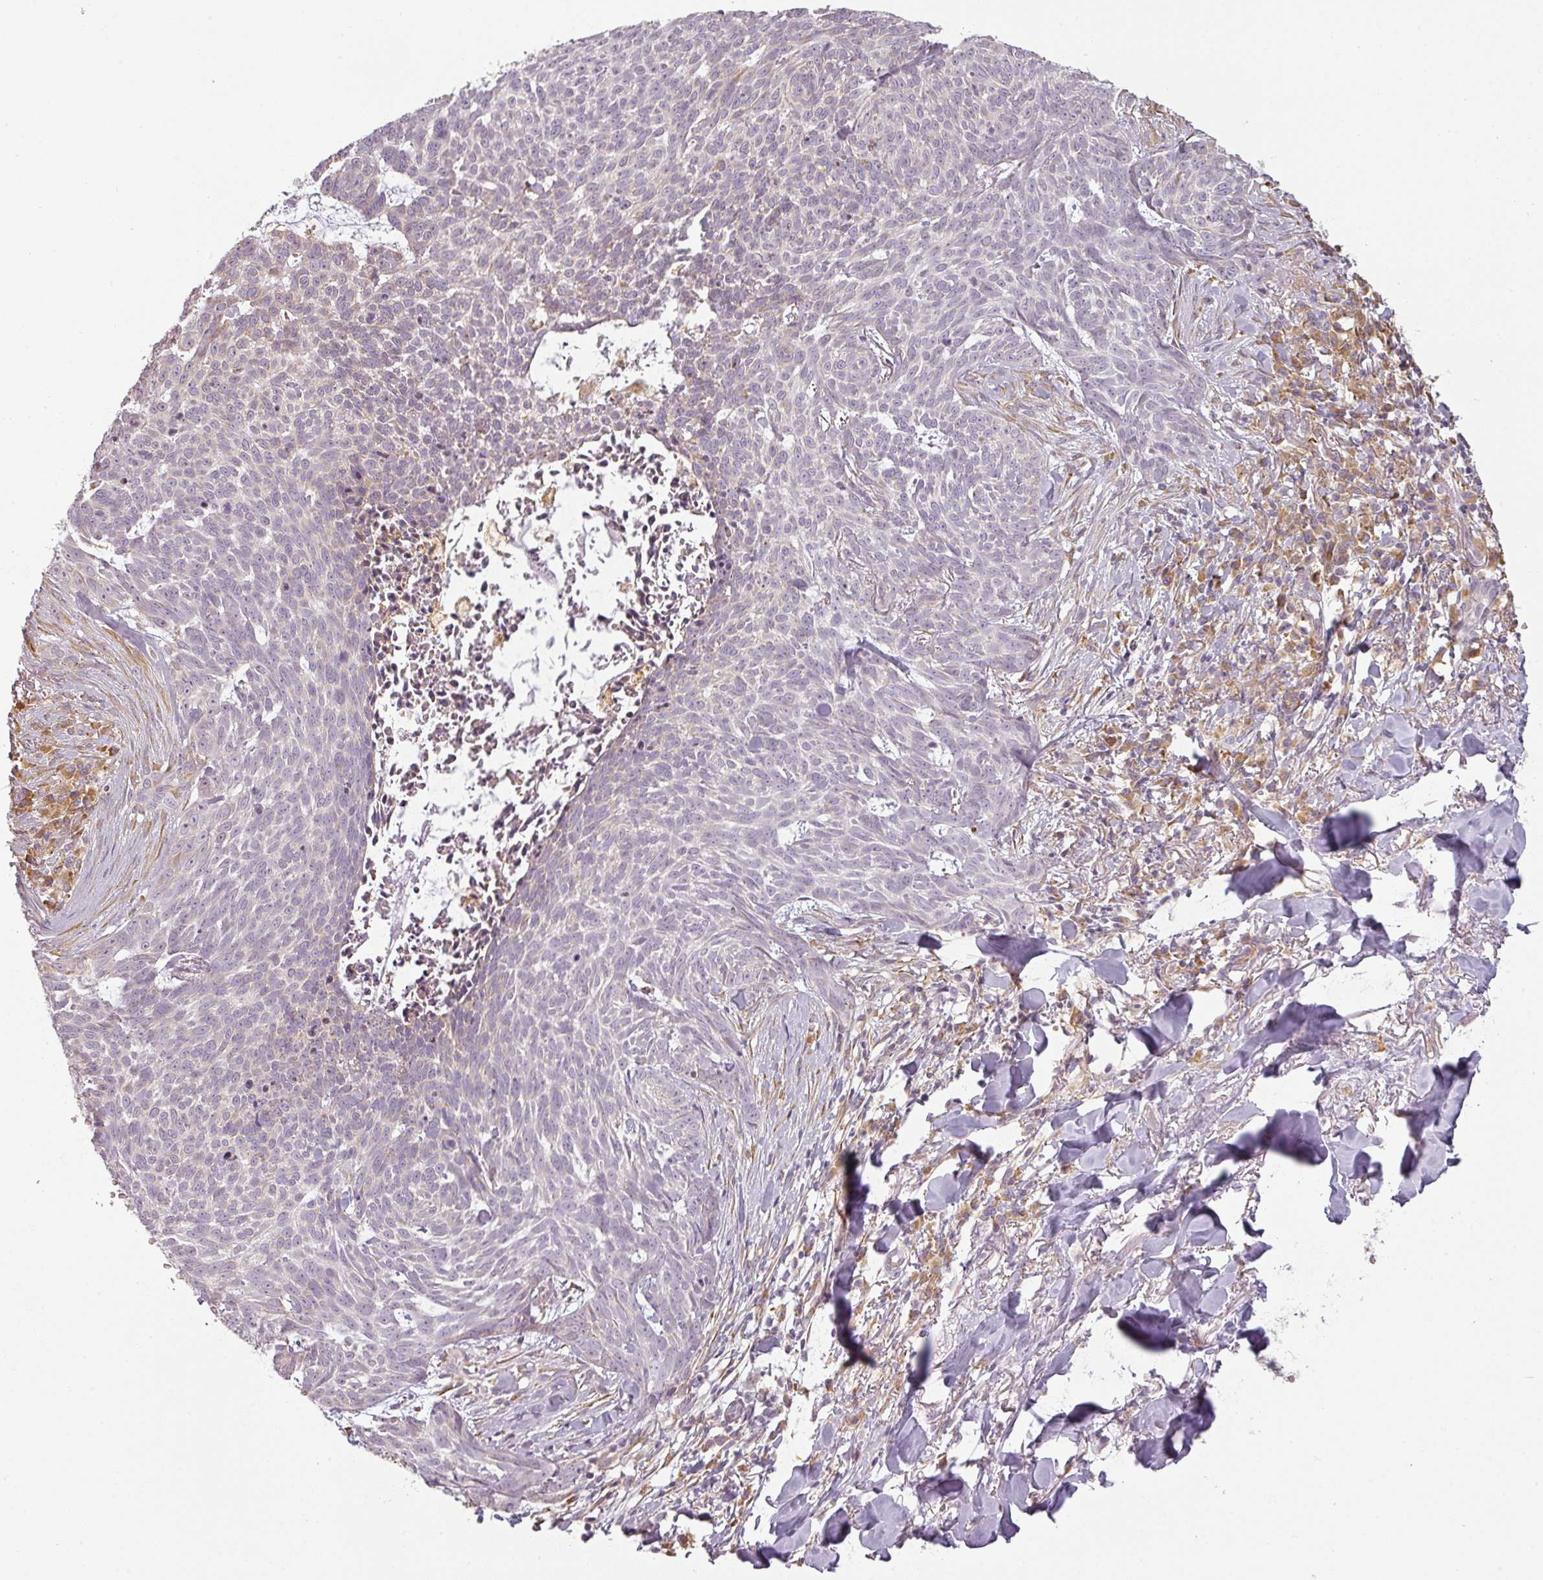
{"staining": {"intensity": "negative", "quantity": "none", "location": "none"}, "tissue": "skin cancer", "cell_type": "Tumor cells", "image_type": "cancer", "snomed": [{"axis": "morphology", "description": "Basal cell carcinoma"}, {"axis": "topography", "description": "Skin"}], "caption": "Tumor cells show no significant protein positivity in skin cancer (basal cell carcinoma).", "gene": "CCDC144A", "patient": {"sex": "female", "age": 93}}